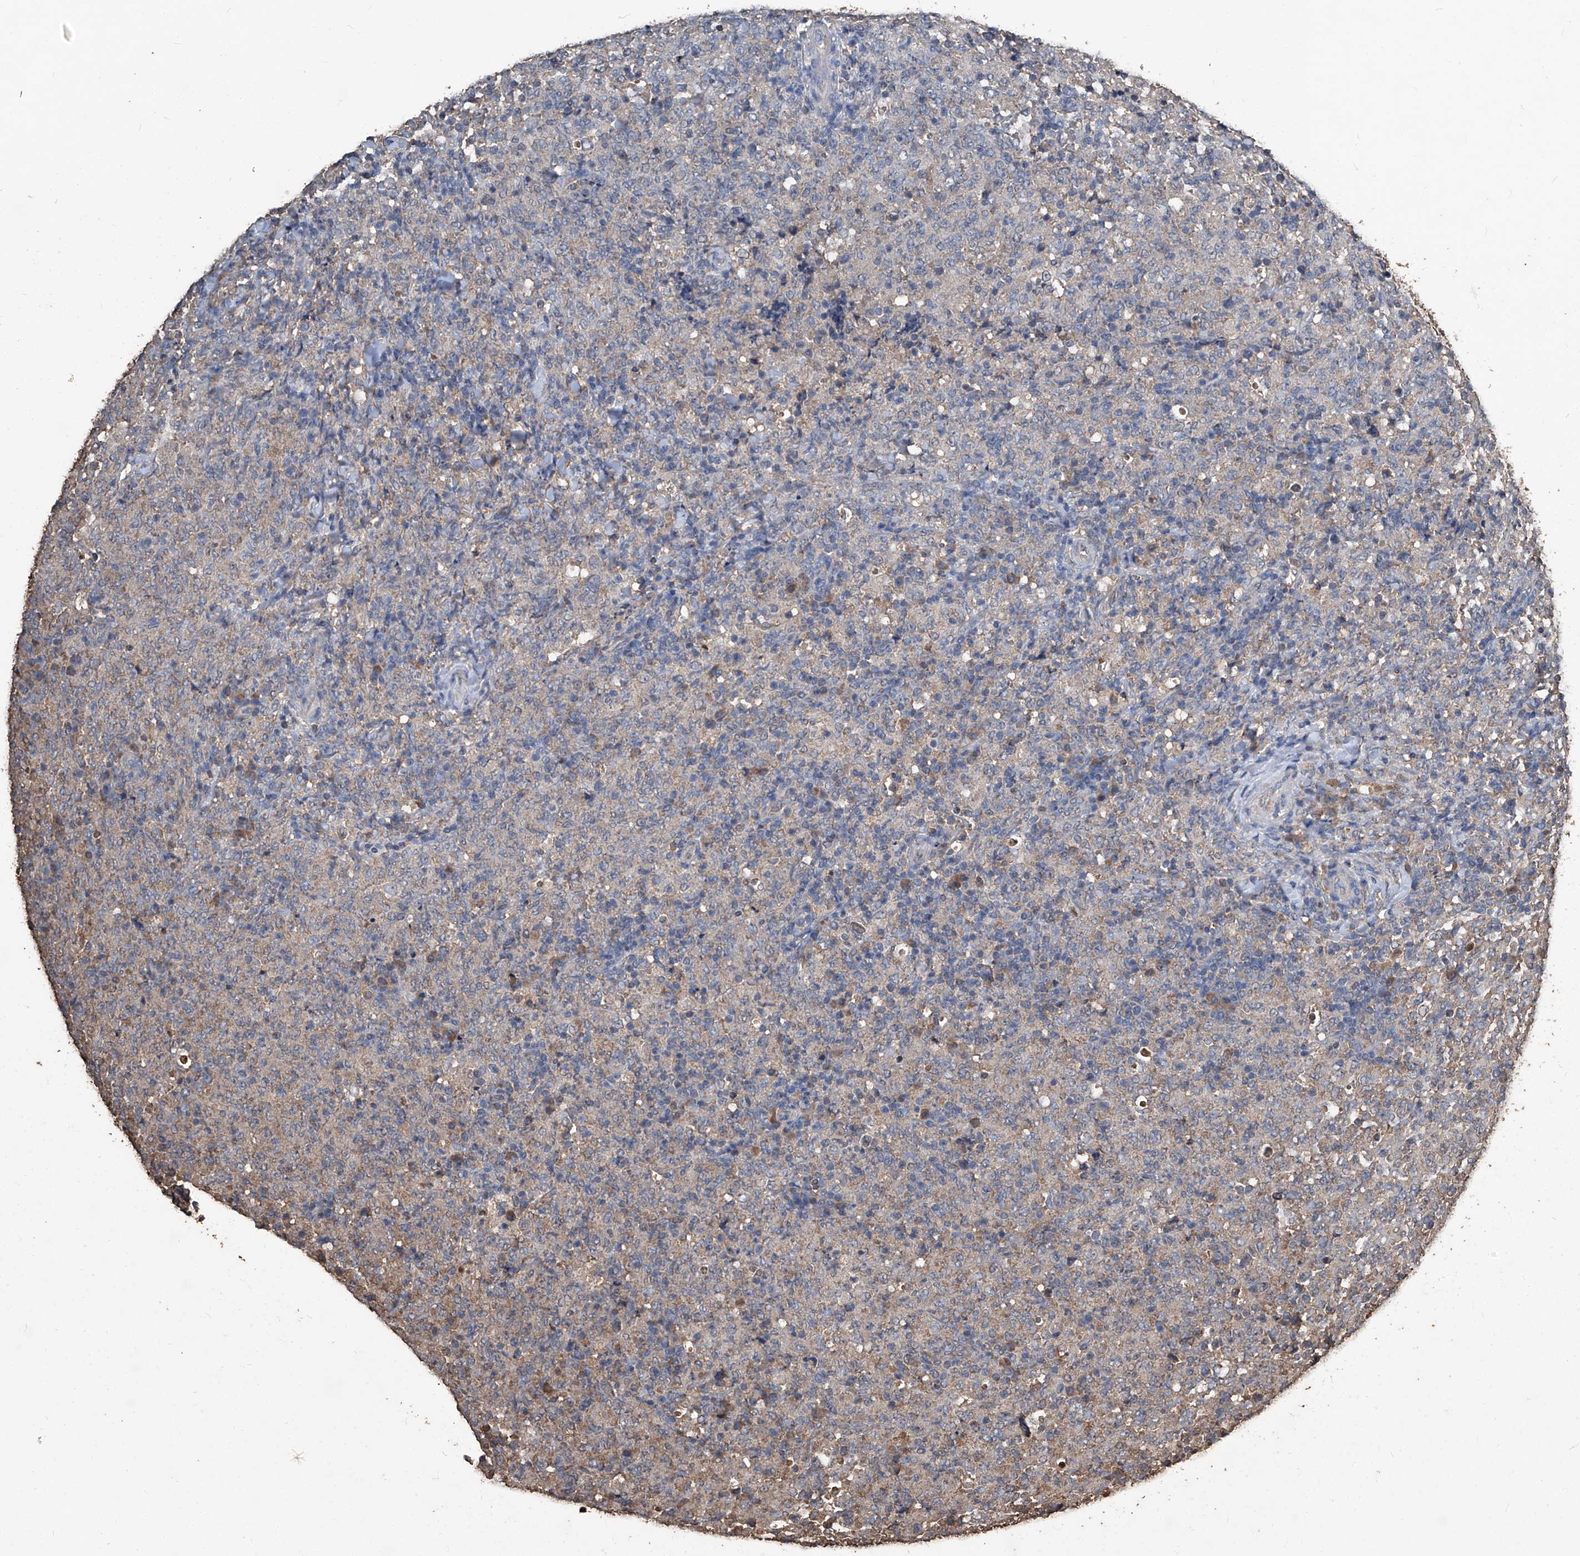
{"staining": {"intensity": "negative", "quantity": "none", "location": "none"}, "tissue": "lymphoma", "cell_type": "Tumor cells", "image_type": "cancer", "snomed": [{"axis": "morphology", "description": "Malignant lymphoma, non-Hodgkin's type, High grade"}, {"axis": "topography", "description": "Tonsil"}], "caption": "Image shows no significant protein expression in tumor cells of malignant lymphoma, non-Hodgkin's type (high-grade).", "gene": "STARD7", "patient": {"sex": "female", "age": 36}}